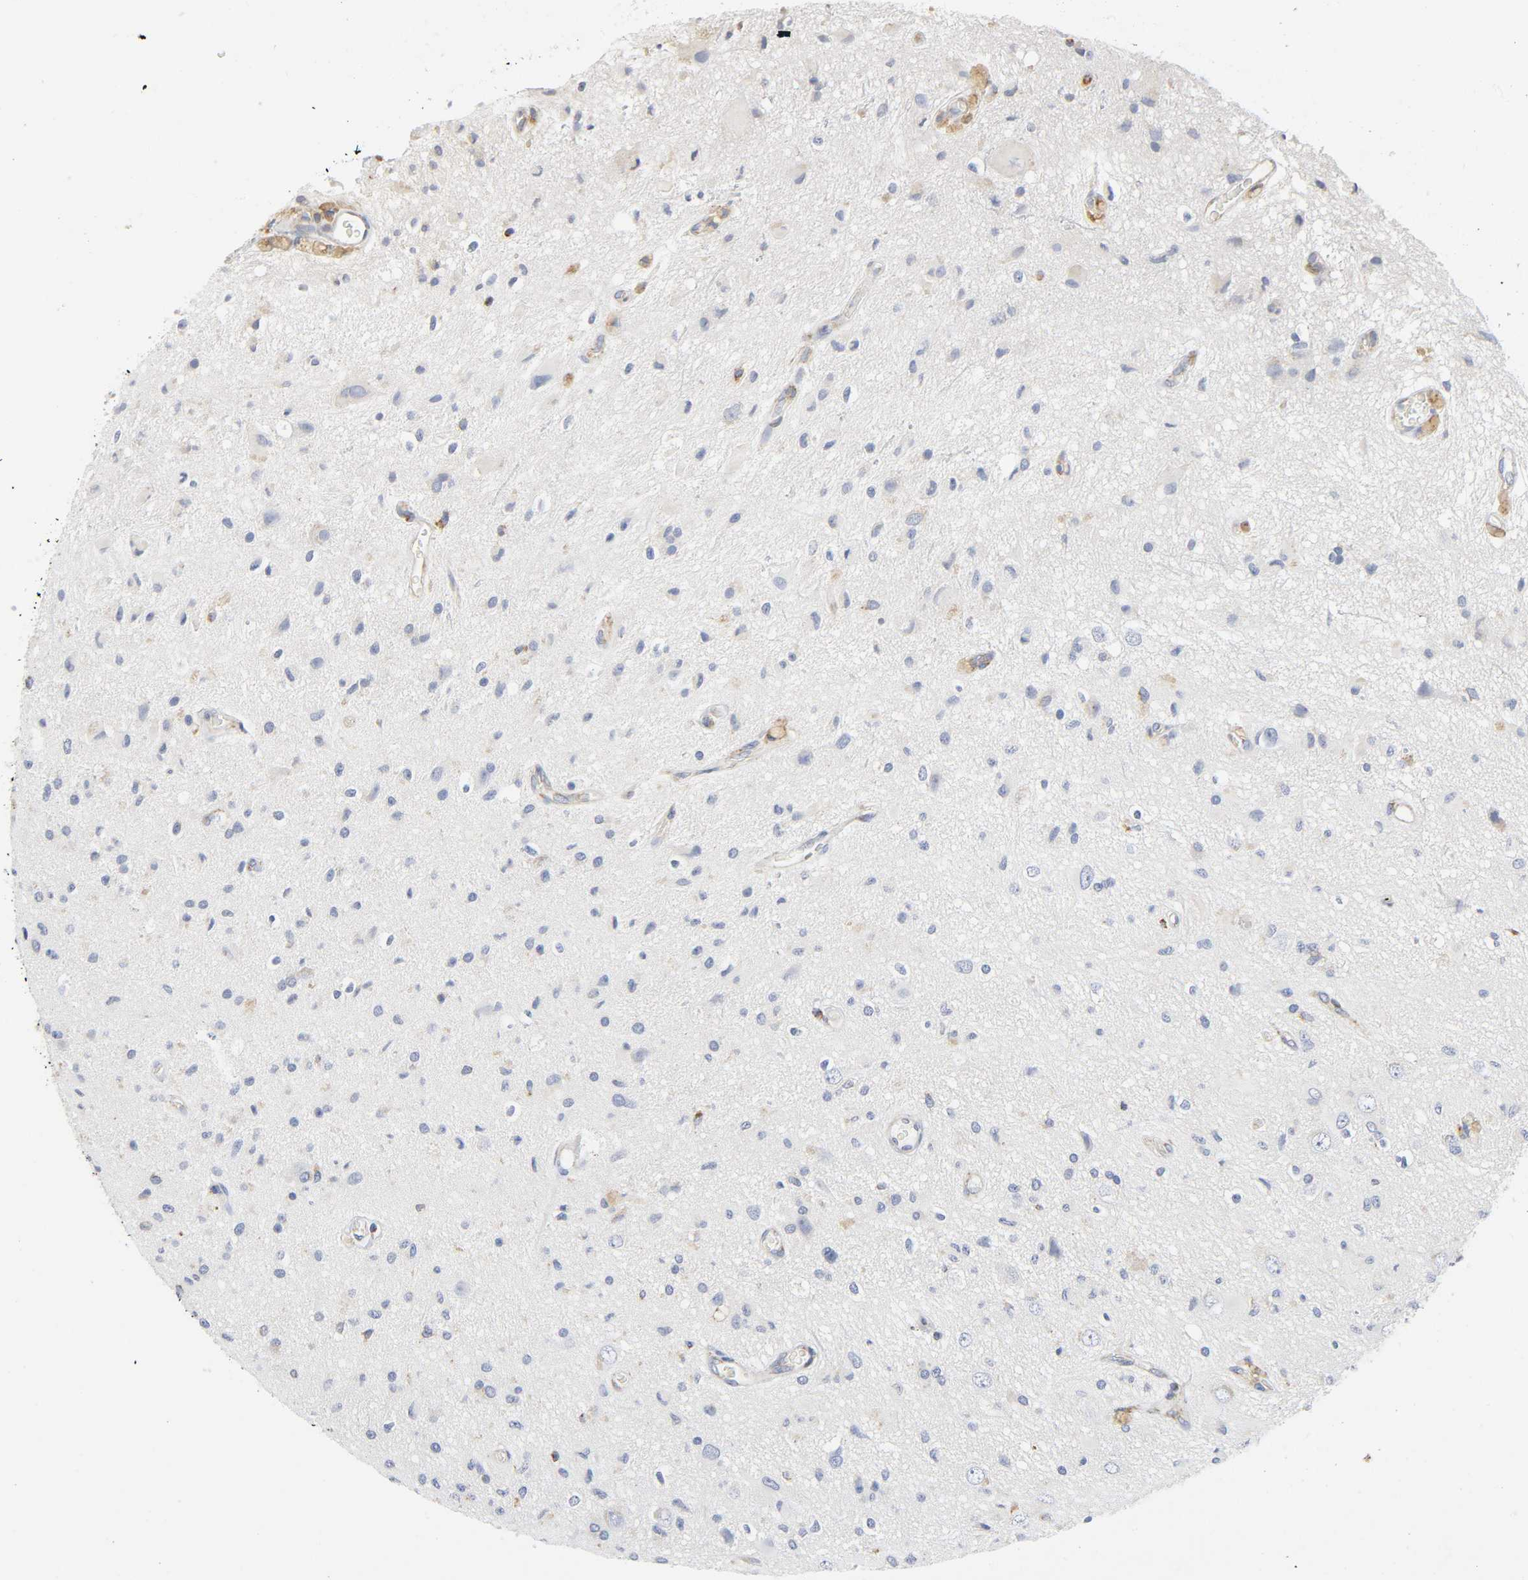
{"staining": {"intensity": "moderate", "quantity": "<25%", "location": "cytoplasmic/membranous"}, "tissue": "glioma", "cell_type": "Tumor cells", "image_type": "cancer", "snomed": [{"axis": "morphology", "description": "Glioma, malignant, High grade"}, {"axis": "topography", "description": "Brain"}], "caption": "Approximately <25% of tumor cells in human malignant glioma (high-grade) show moderate cytoplasmic/membranous protein staining as visualized by brown immunohistochemical staining.", "gene": "BAK1", "patient": {"sex": "male", "age": 47}}